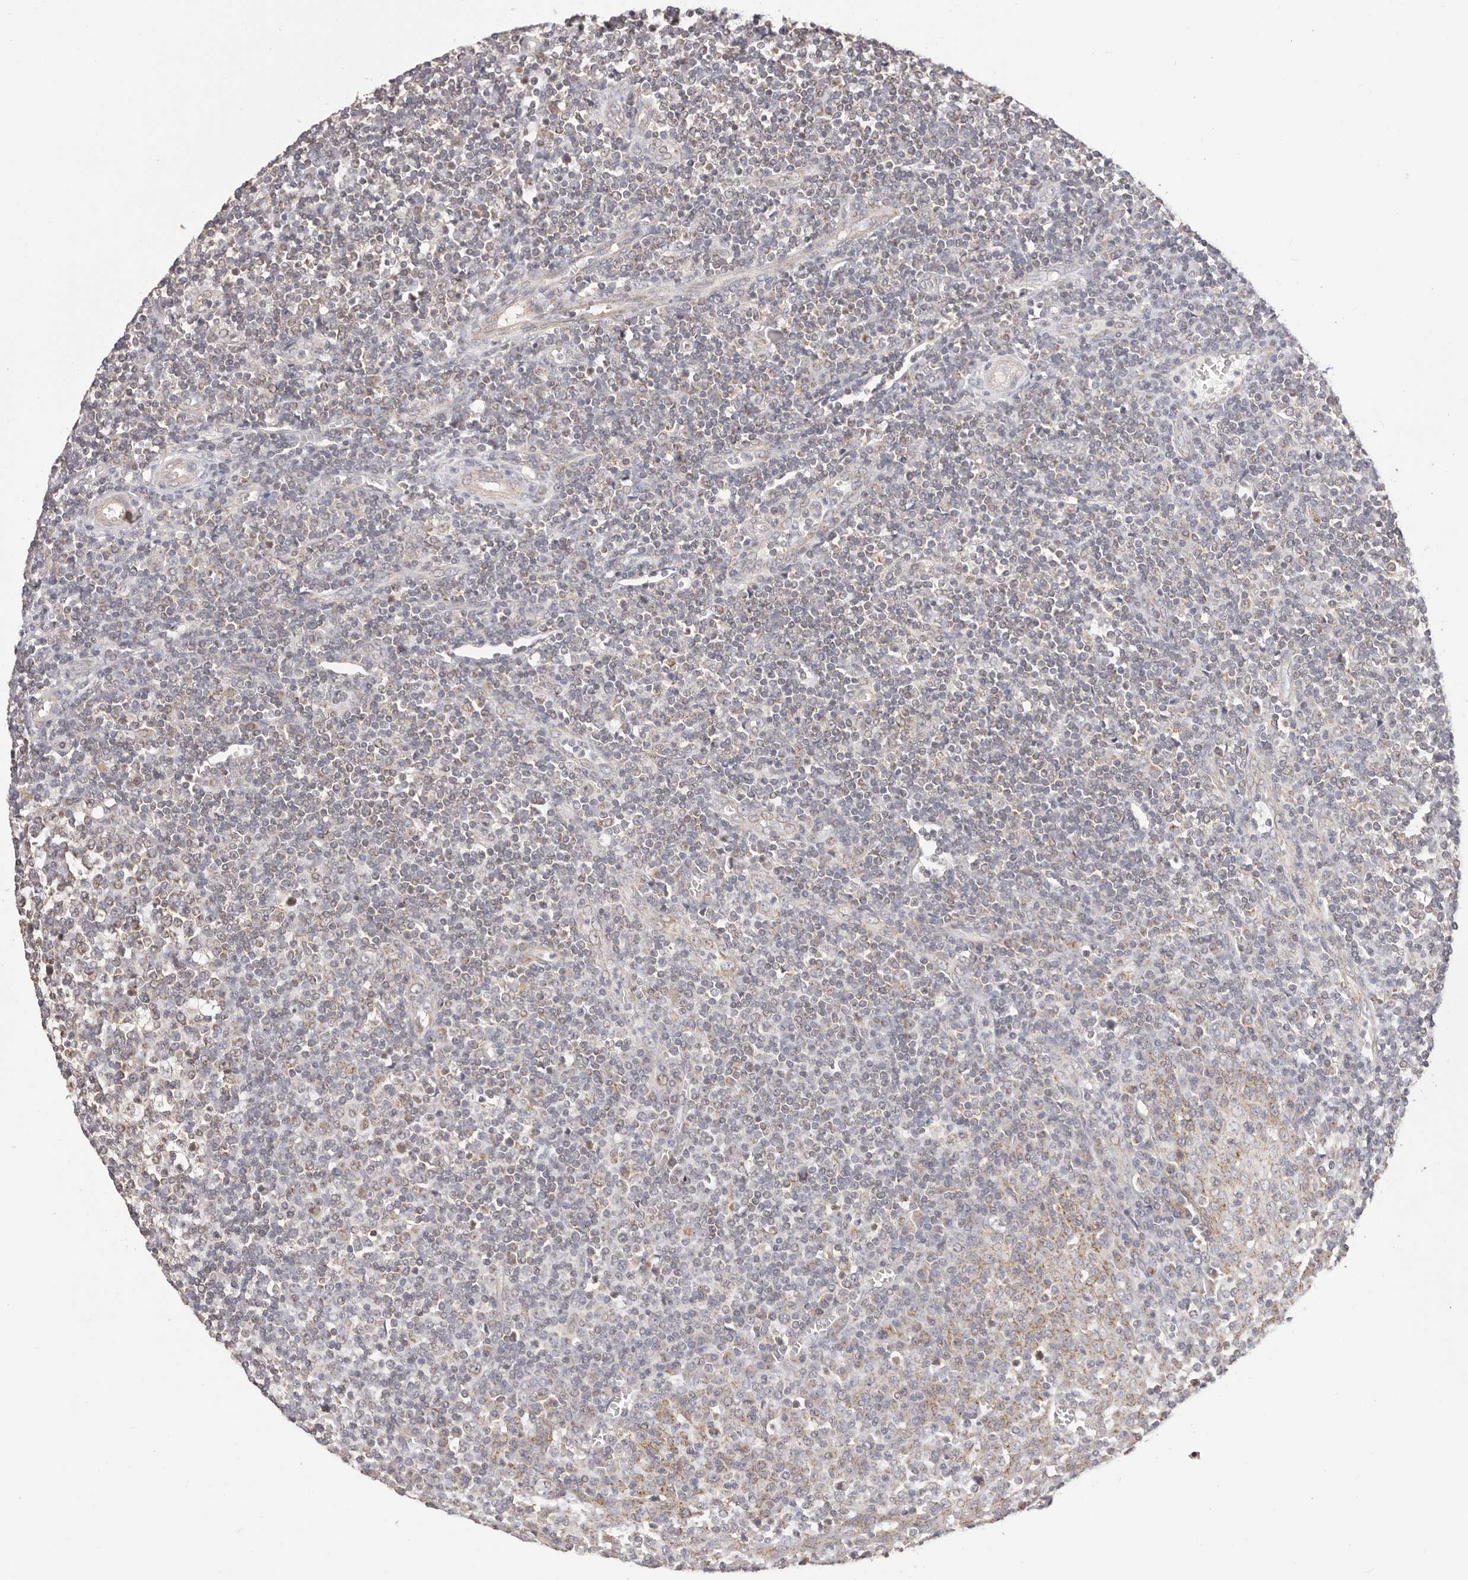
{"staining": {"intensity": "weak", "quantity": "25%-75%", "location": "cytoplasmic/membranous"}, "tissue": "tonsil", "cell_type": "Germinal center cells", "image_type": "normal", "snomed": [{"axis": "morphology", "description": "Normal tissue, NOS"}, {"axis": "topography", "description": "Tonsil"}], "caption": "This micrograph demonstrates IHC staining of benign human tonsil, with low weak cytoplasmic/membranous expression in about 25%-75% of germinal center cells.", "gene": "KCMF1", "patient": {"sex": "female", "age": 19}}